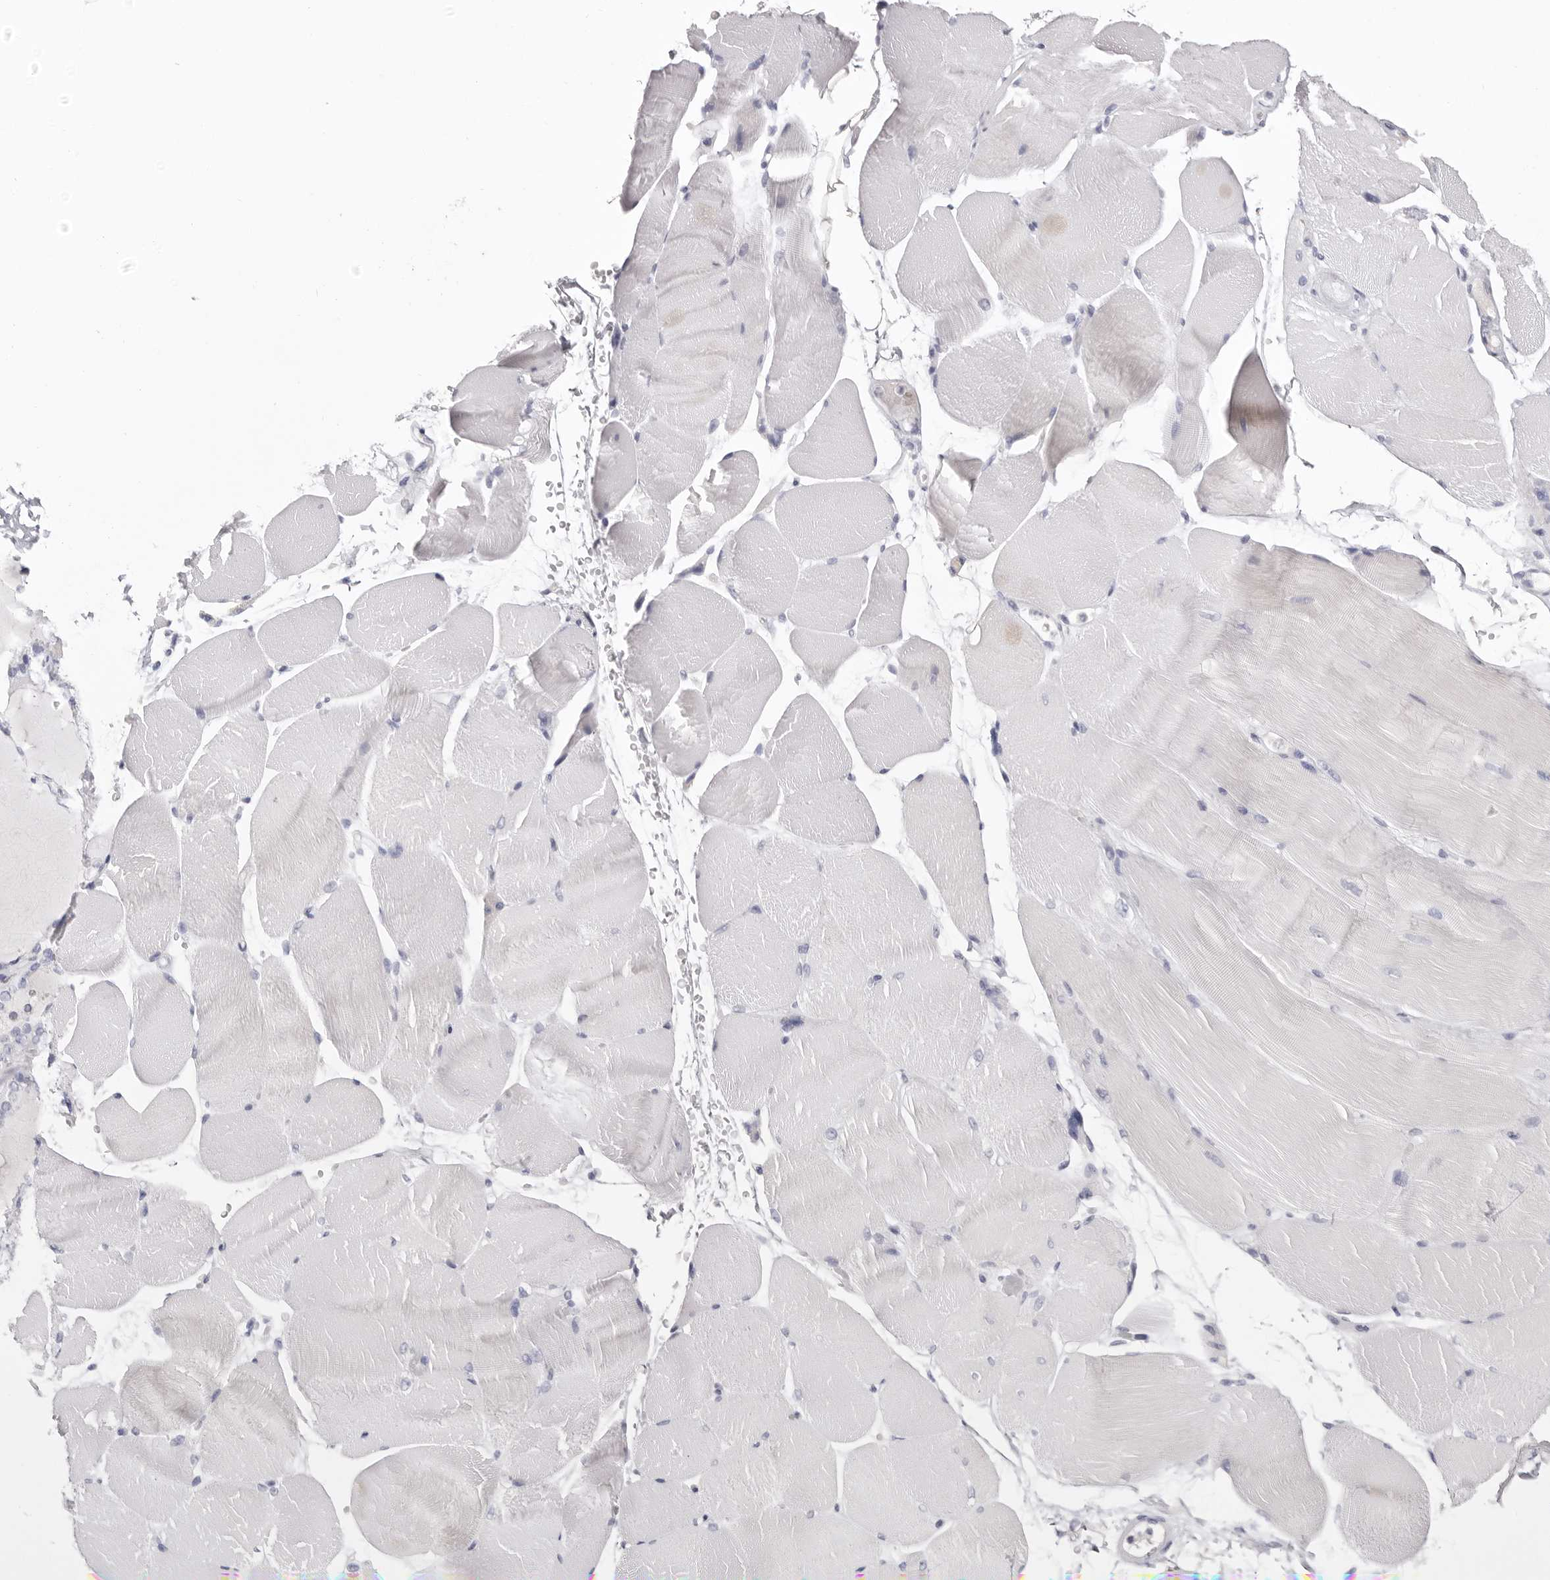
{"staining": {"intensity": "negative", "quantity": "none", "location": "none"}, "tissue": "skeletal muscle", "cell_type": "Myocytes", "image_type": "normal", "snomed": [{"axis": "morphology", "description": "Normal tissue, NOS"}, {"axis": "topography", "description": "Skeletal muscle"}, {"axis": "topography", "description": "Parathyroid gland"}], "caption": "Normal skeletal muscle was stained to show a protein in brown. There is no significant positivity in myocytes.", "gene": "LPO", "patient": {"sex": "female", "age": 37}}